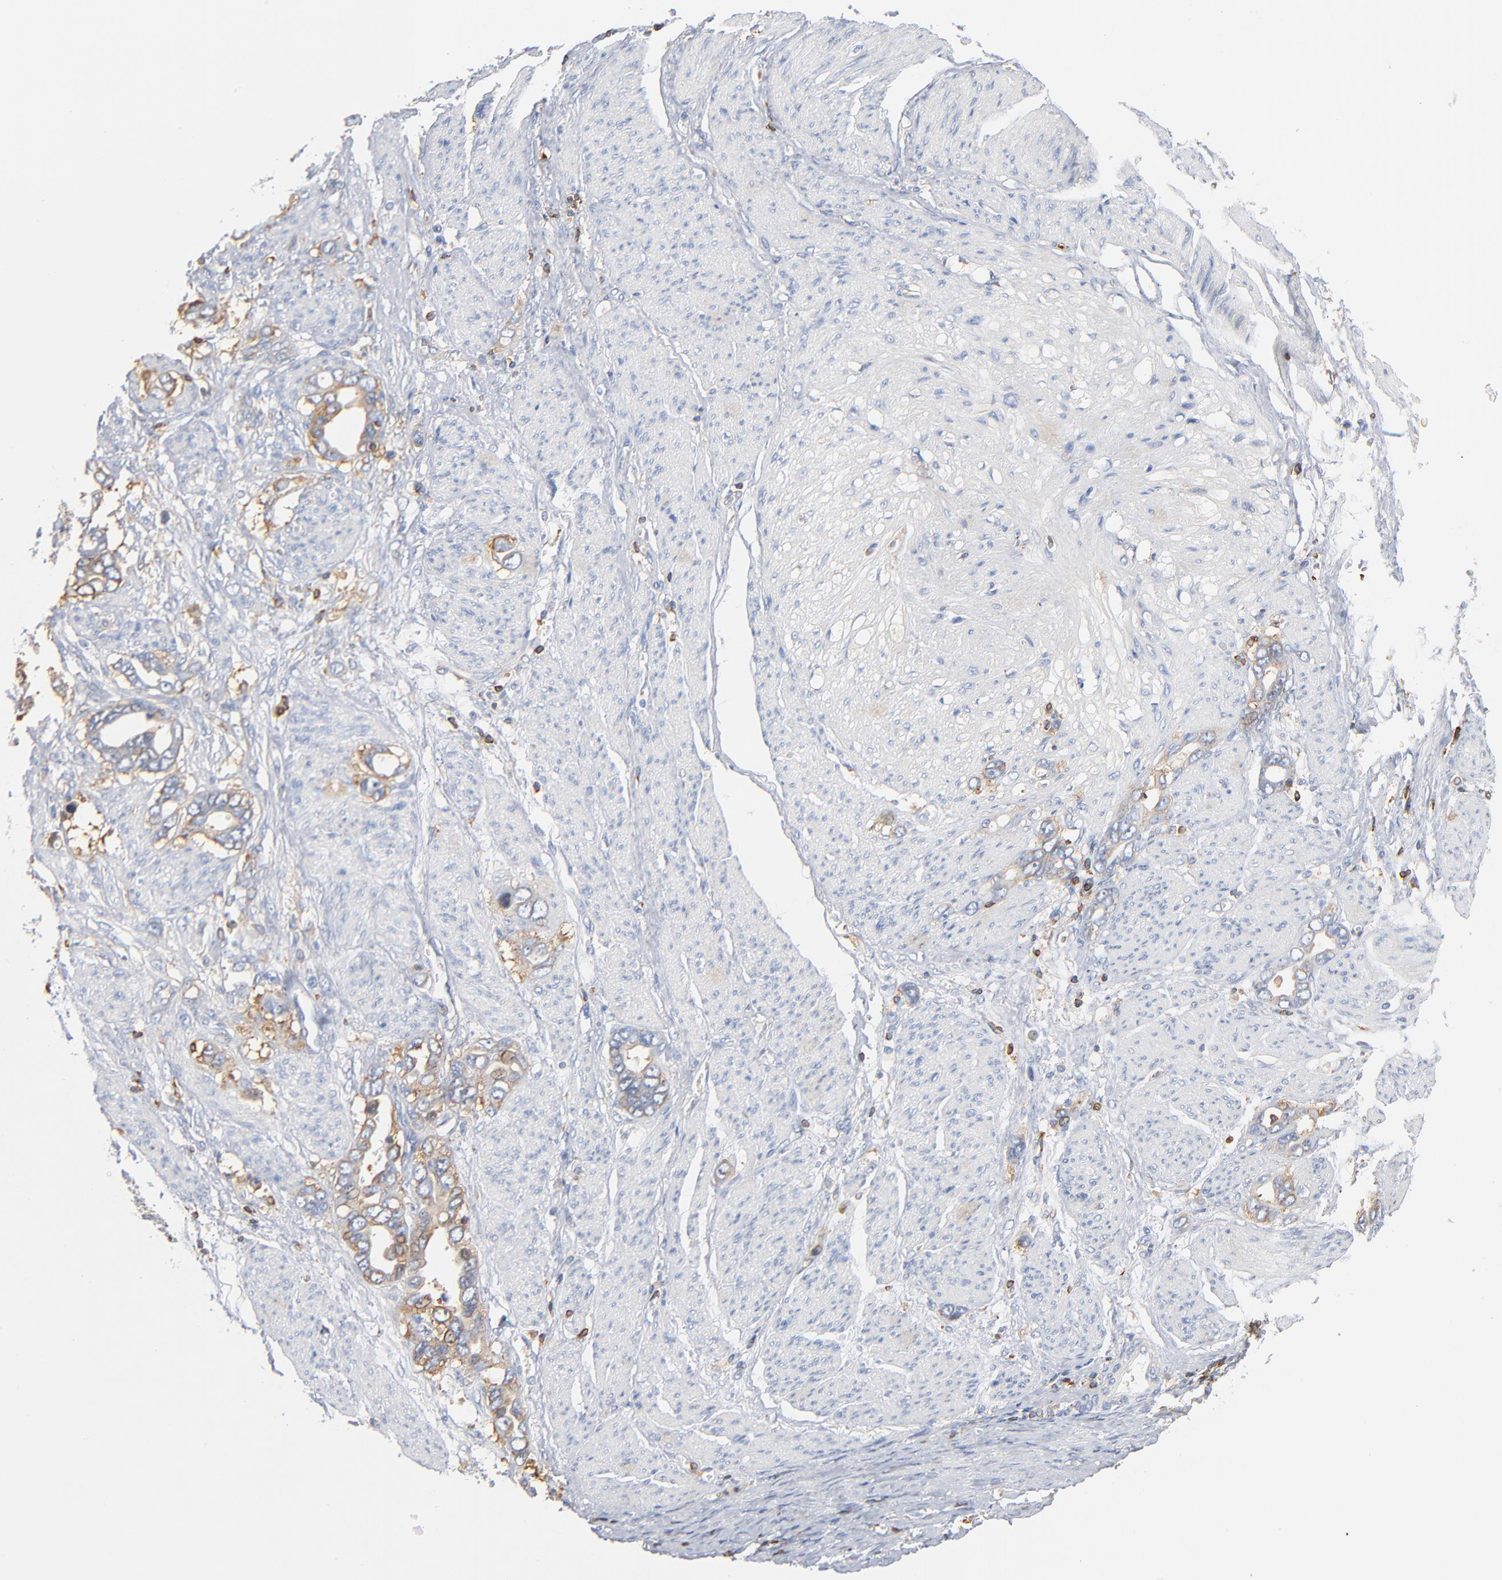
{"staining": {"intensity": "weak", "quantity": ">75%", "location": "cytoplasmic/membranous"}, "tissue": "stomach cancer", "cell_type": "Tumor cells", "image_type": "cancer", "snomed": [{"axis": "morphology", "description": "Adenocarcinoma, NOS"}, {"axis": "topography", "description": "Stomach"}], "caption": "IHC (DAB (3,3'-diaminobenzidine)) staining of human stomach adenocarcinoma displays weak cytoplasmic/membranous protein staining in about >75% of tumor cells.", "gene": "SH3KBP1", "patient": {"sex": "male", "age": 78}}